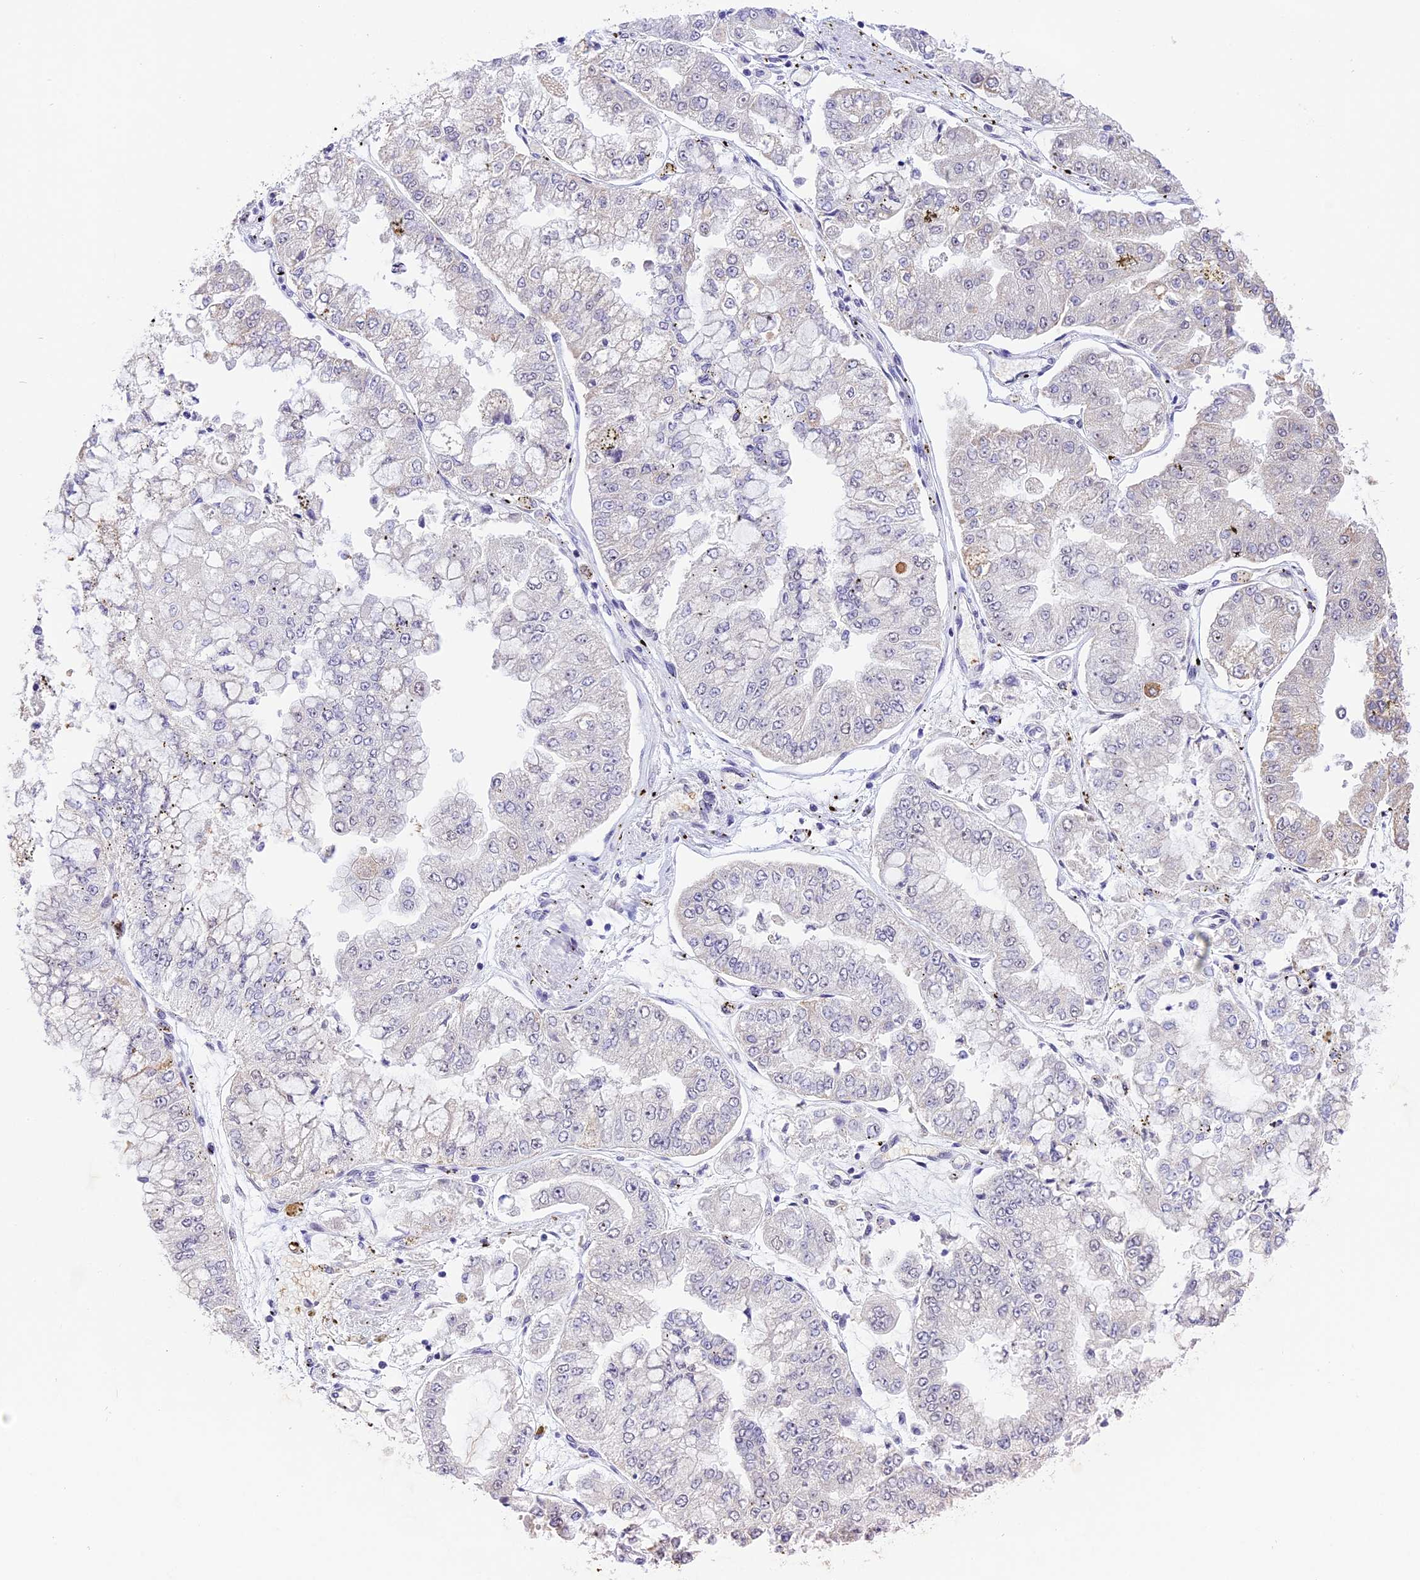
{"staining": {"intensity": "negative", "quantity": "none", "location": "none"}, "tissue": "stomach cancer", "cell_type": "Tumor cells", "image_type": "cancer", "snomed": [{"axis": "morphology", "description": "Adenocarcinoma, NOS"}, {"axis": "topography", "description": "Stomach"}], "caption": "Tumor cells are negative for brown protein staining in stomach cancer (adenocarcinoma).", "gene": "AHSP", "patient": {"sex": "male", "age": 76}}